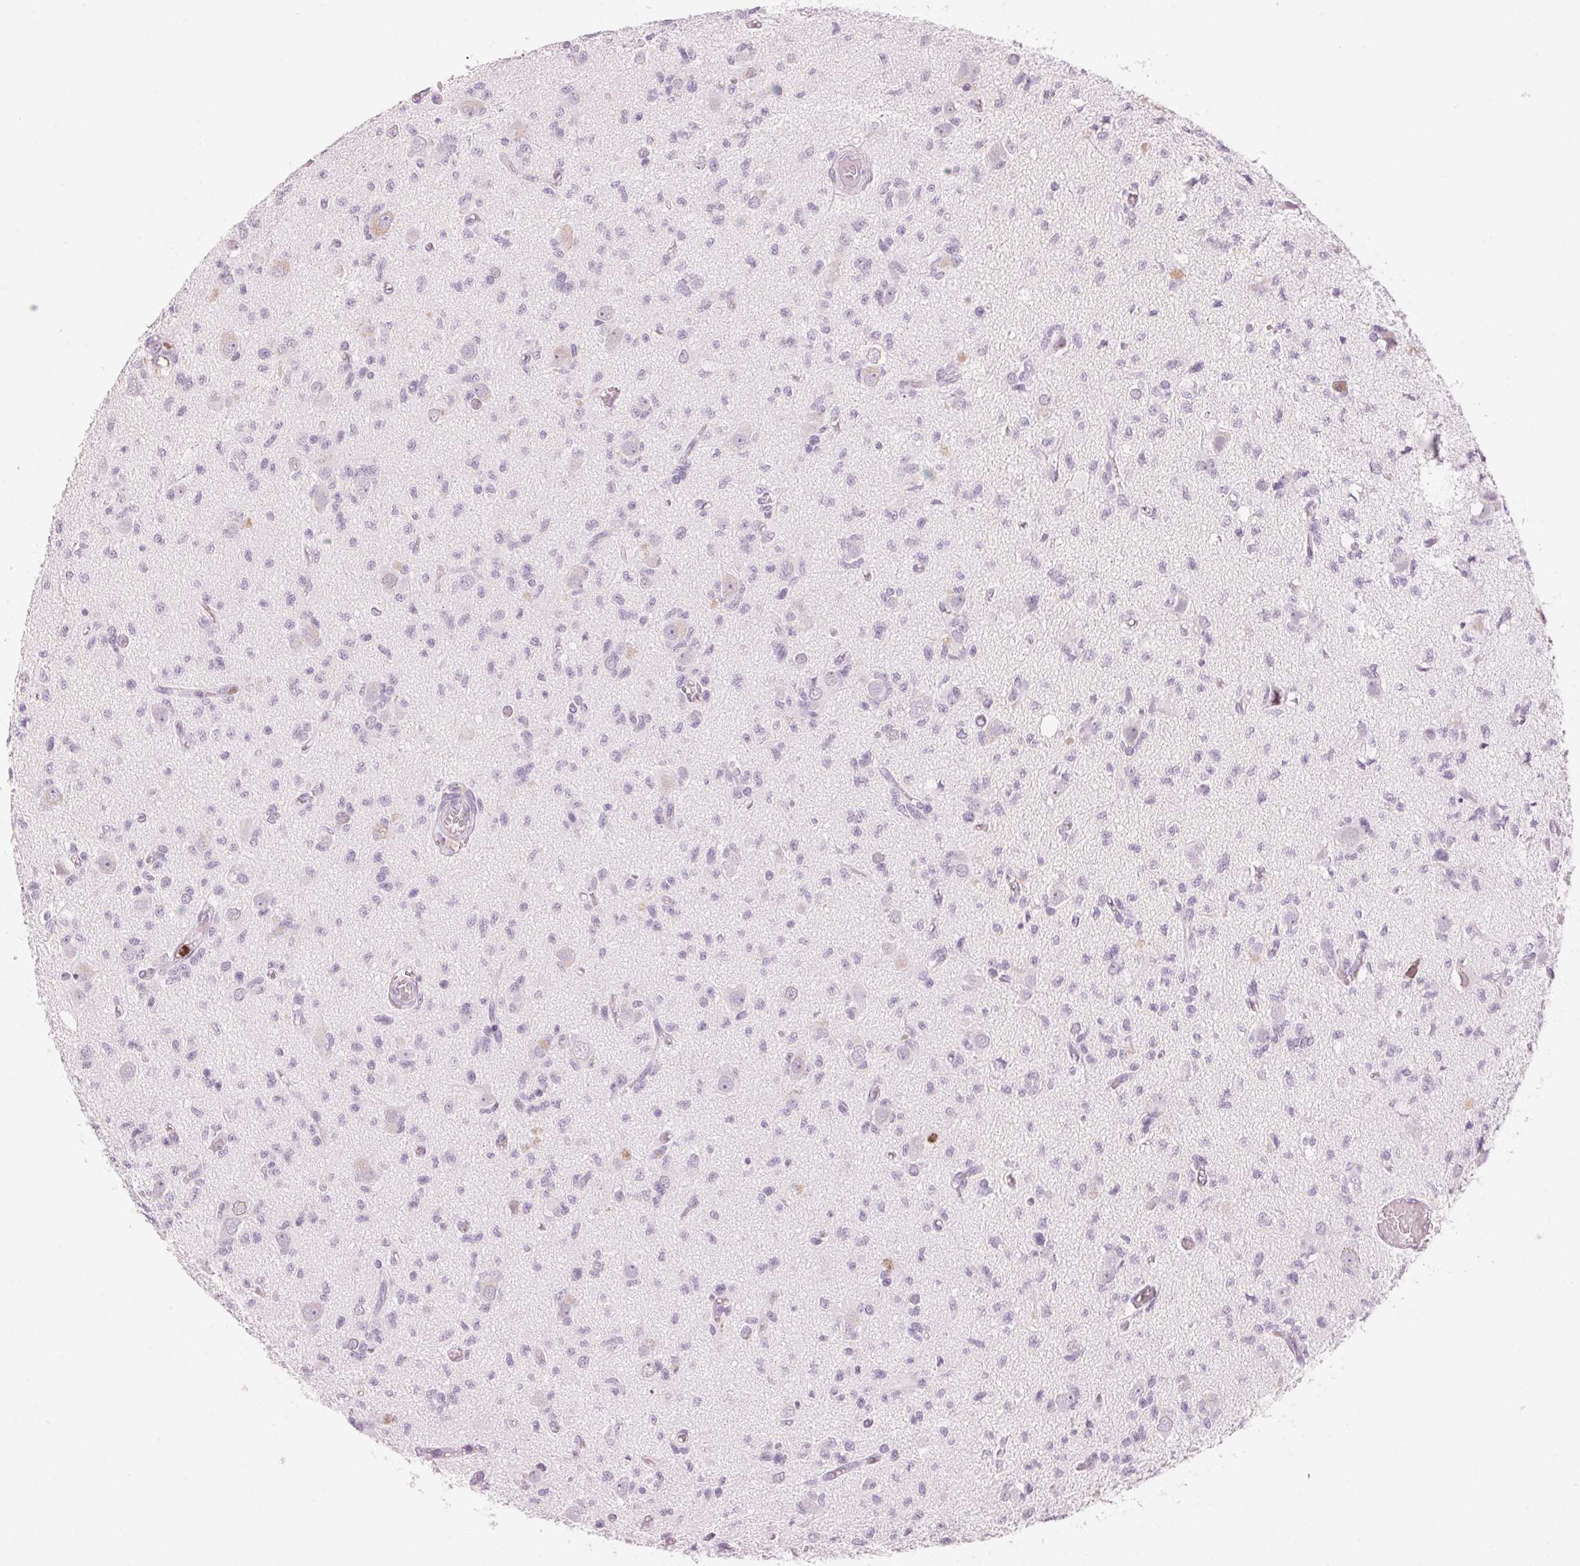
{"staining": {"intensity": "negative", "quantity": "none", "location": "none"}, "tissue": "glioma", "cell_type": "Tumor cells", "image_type": "cancer", "snomed": [{"axis": "morphology", "description": "Glioma, malignant, Low grade"}, {"axis": "topography", "description": "Brain"}], "caption": "The image shows no significant expression in tumor cells of malignant glioma (low-grade).", "gene": "KLK7", "patient": {"sex": "male", "age": 64}}